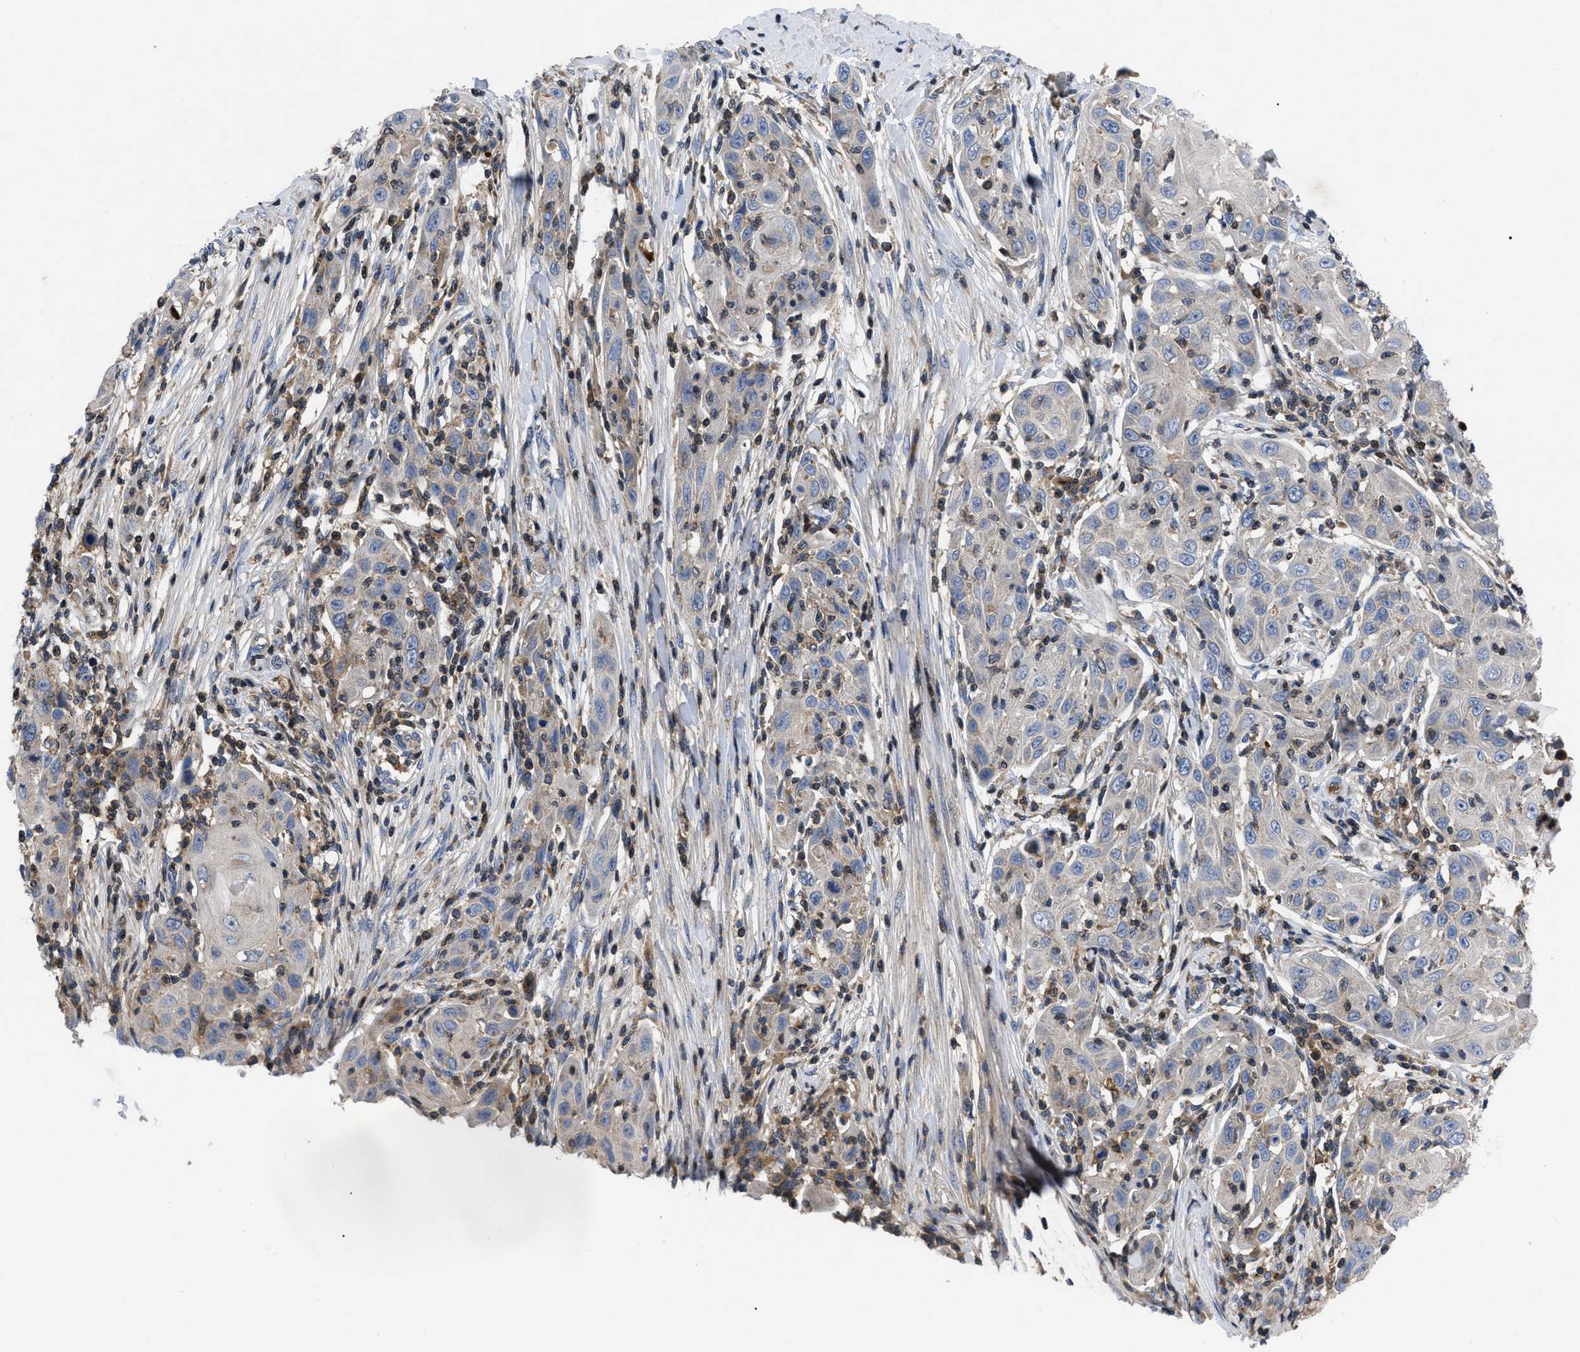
{"staining": {"intensity": "negative", "quantity": "none", "location": "none"}, "tissue": "skin cancer", "cell_type": "Tumor cells", "image_type": "cancer", "snomed": [{"axis": "morphology", "description": "Squamous cell carcinoma, NOS"}, {"axis": "topography", "description": "Skin"}], "caption": "Tumor cells show no significant protein expression in squamous cell carcinoma (skin).", "gene": "YBEY", "patient": {"sex": "female", "age": 88}}